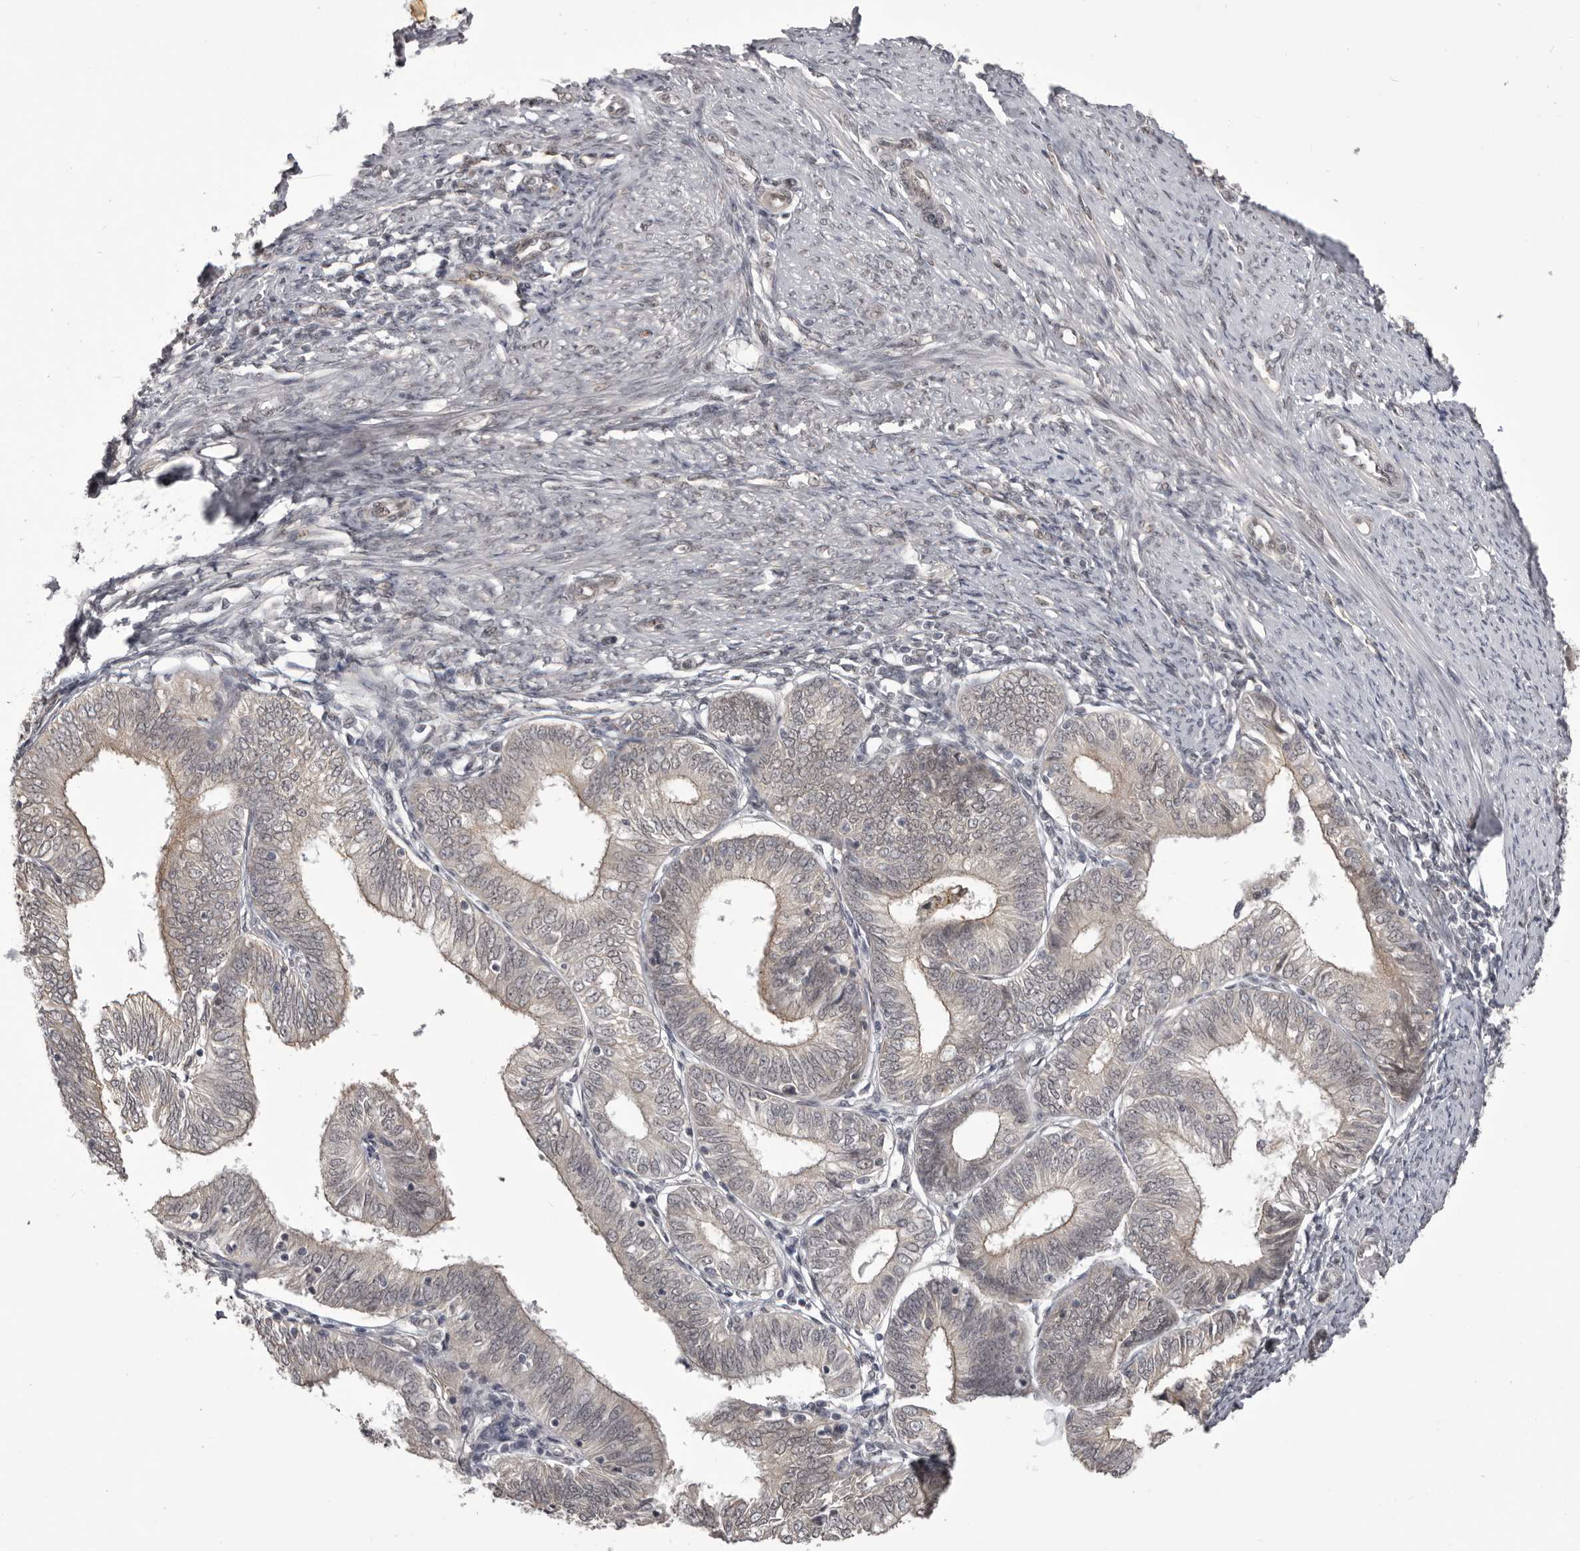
{"staining": {"intensity": "negative", "quantity": "none", "location": "none"}, "tissue": "endometrial cancer", "cell_type": "Tumor cells", "image_type": "cancer", "snomed": [{"axis": "morphology", "description": "Adenocarcinoma, NOS"}, {"axis": "topography", "description": "Endometrium"}], "caption": "This is an IHC photomicrograph of human endometrial adenocarcinoma. There is no positivity in tumor cells.", "gene": "RNF2", "patient": {"sex": "female", "age": 51}}